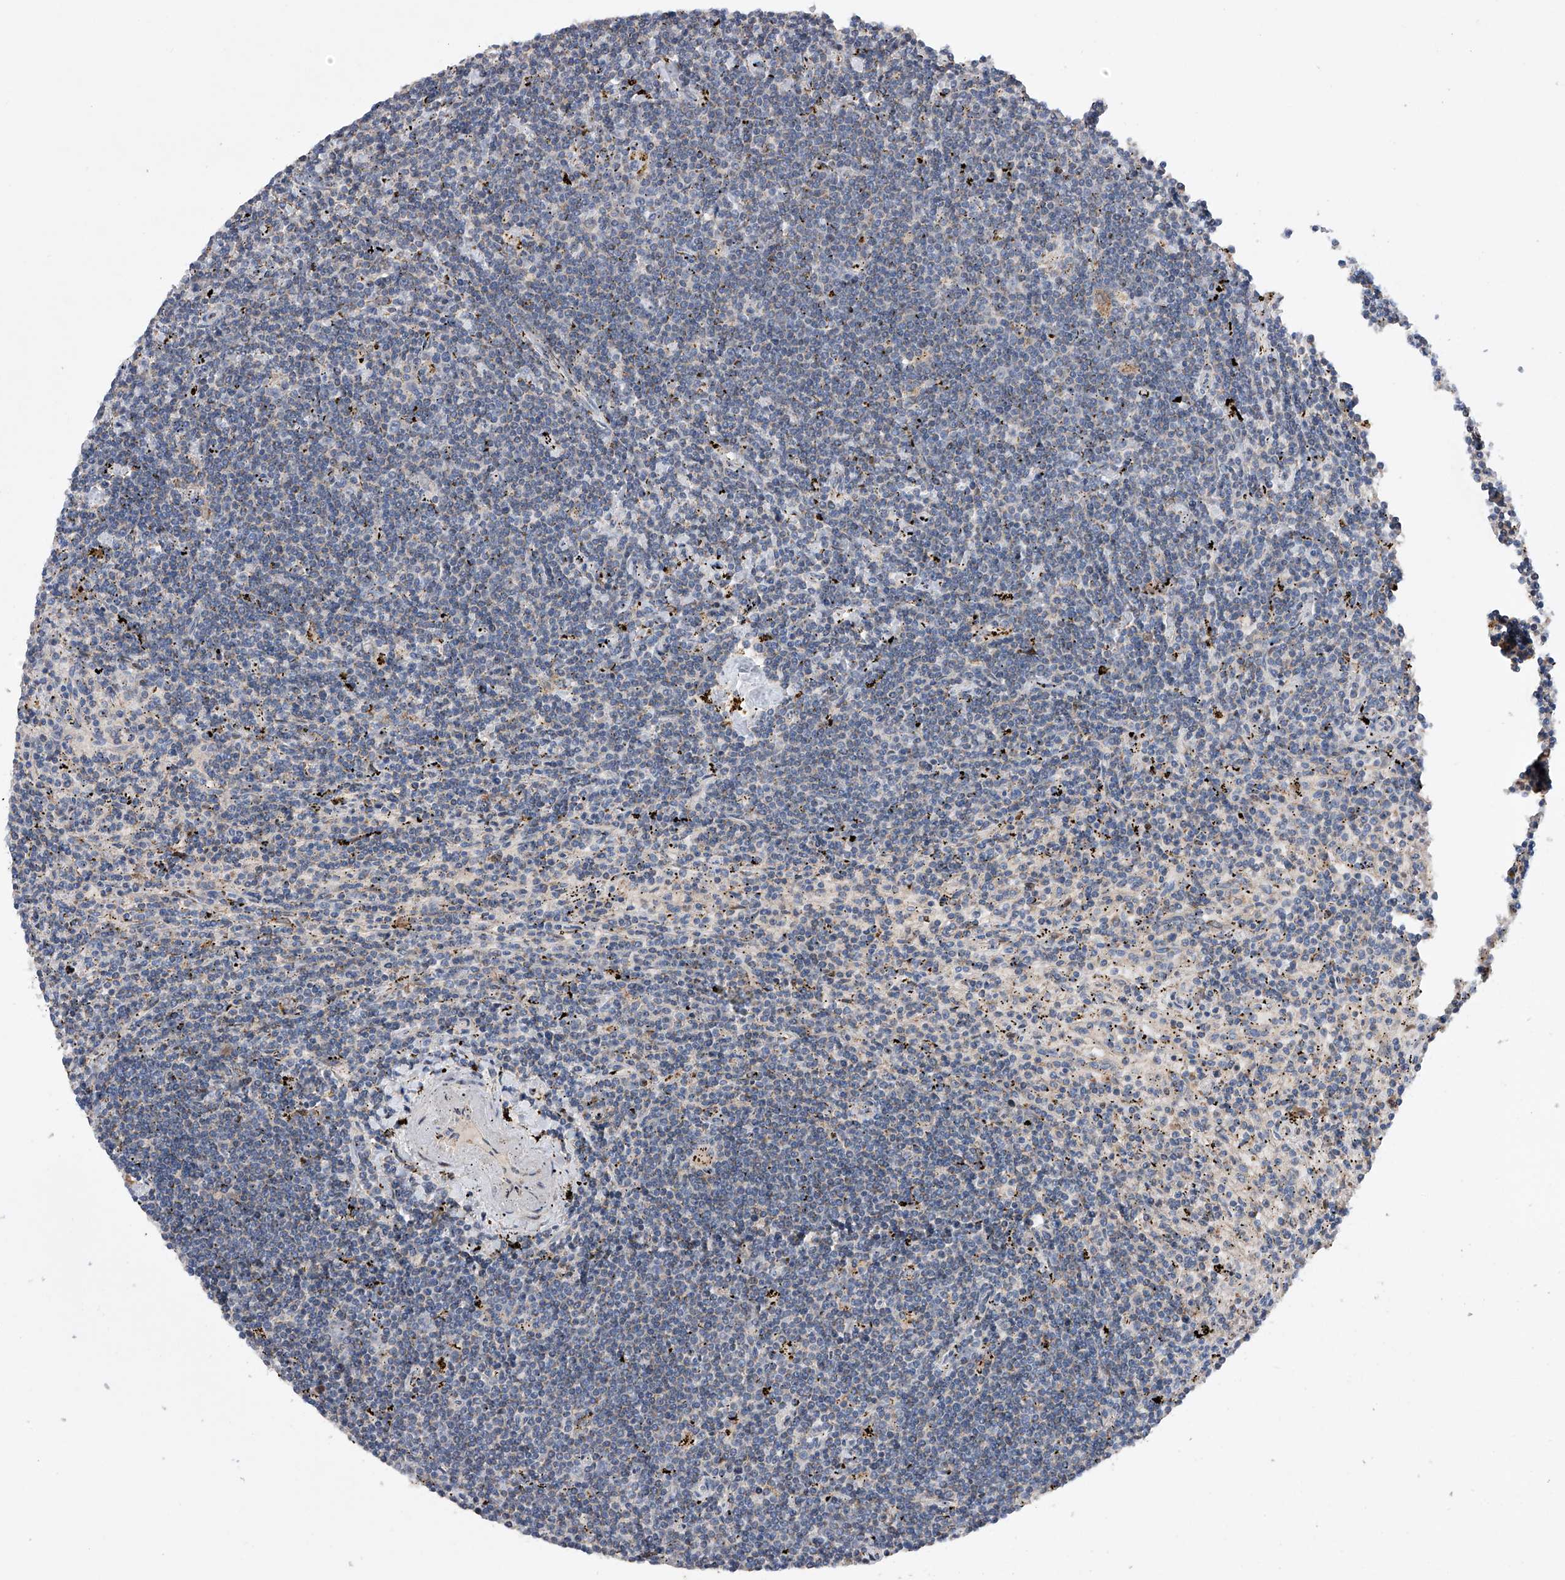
{"staining": {"intensity": "negative", "quantity": "none", "location": "none"}, "tissue": "lymphoma", "cell_type": "Tumor cells", "image_type": "cancer", "snomed": [{"axis": "morphology", "description": "Malignant lymphoma, non-Hodgkin's type, Low grade"}, {"axis": "topography", "description": "Spleen"}], "caption": "Micrograph shows no significant protein positivity in tumor cells of lymphoma.", "gene": "CDH12", "patient": {"sex": "male", "age": 76}}